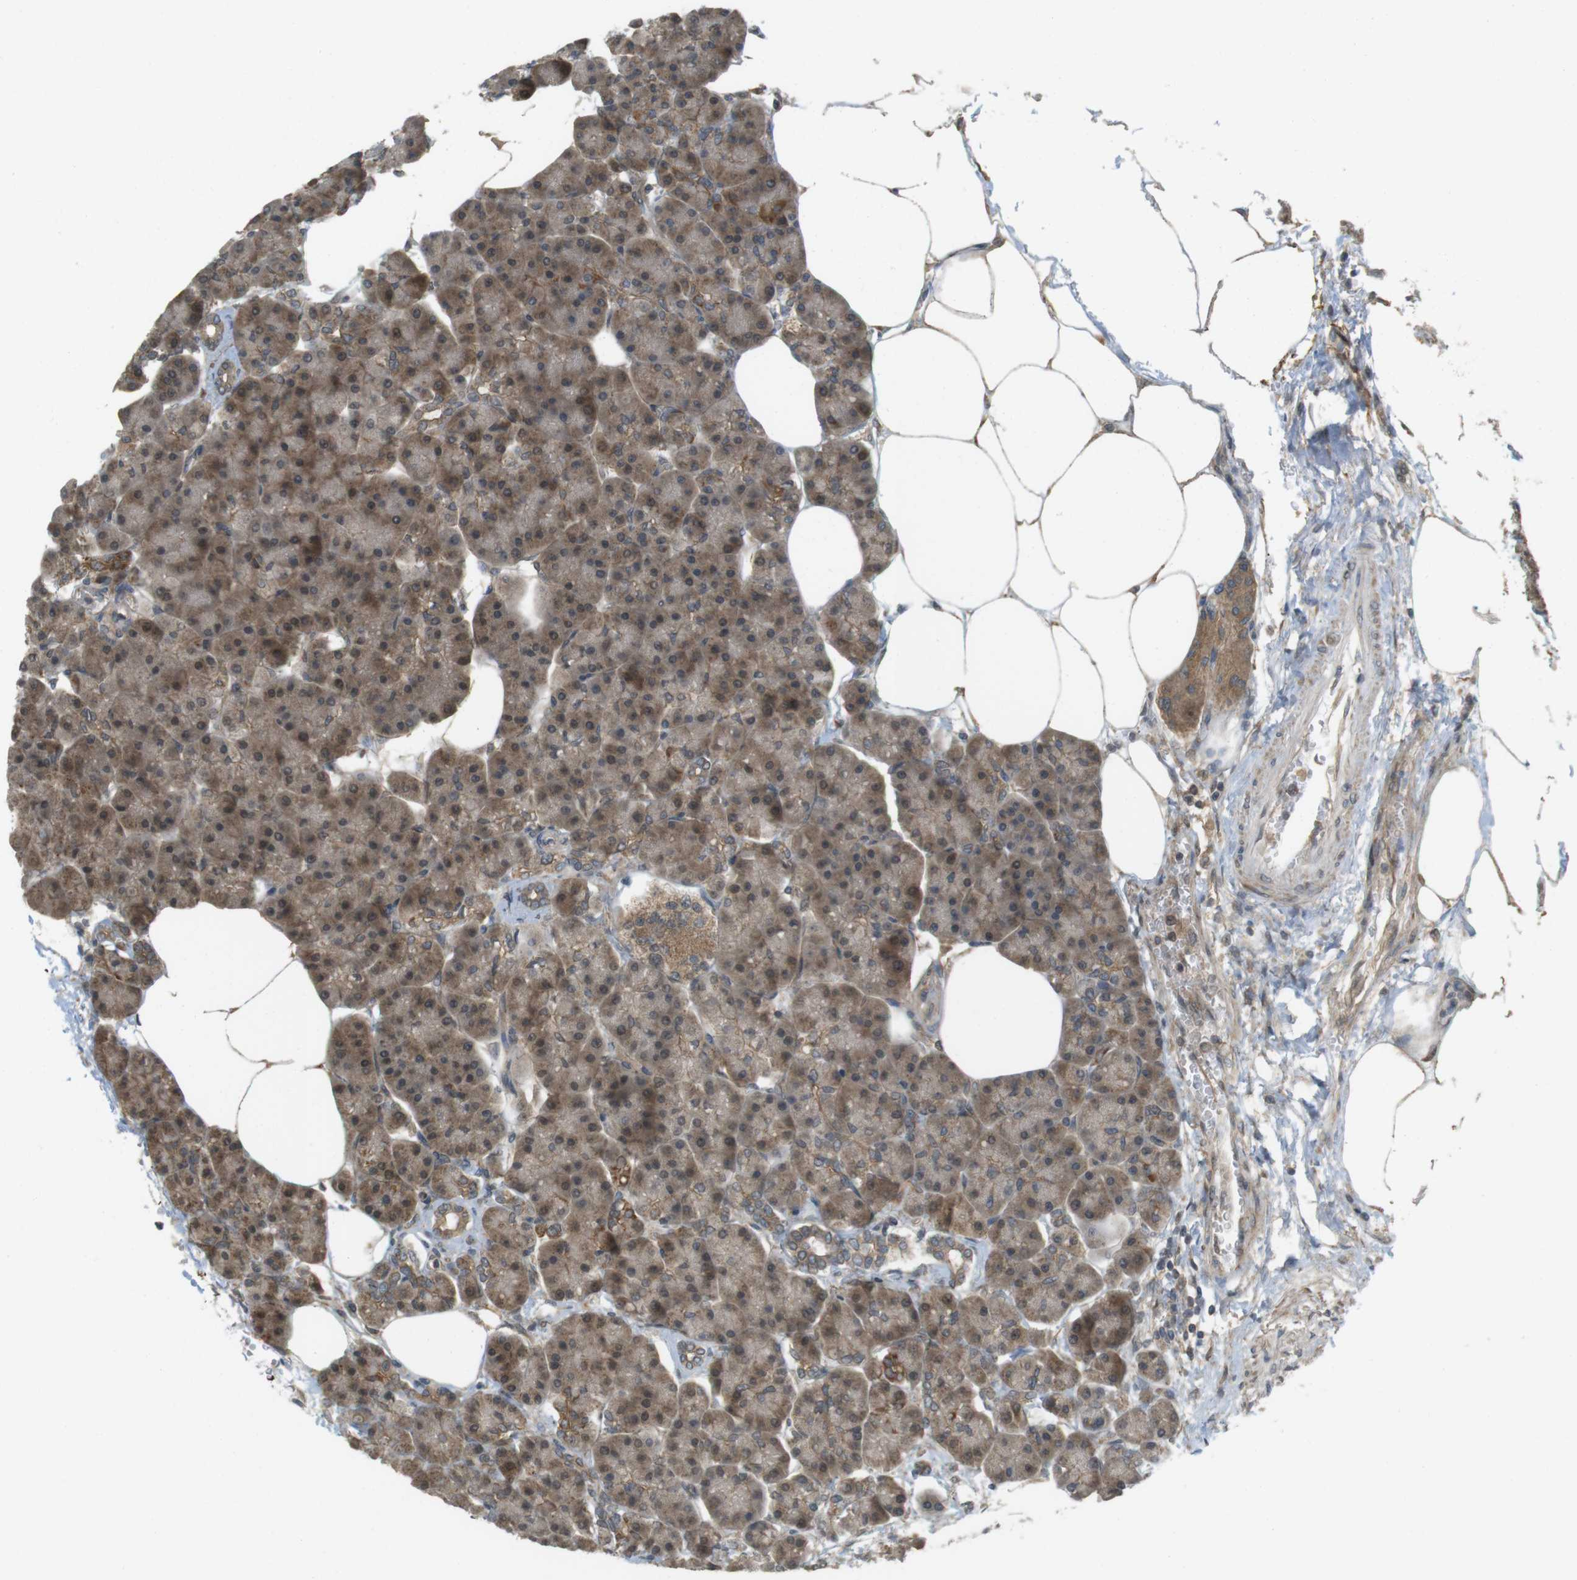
{"staining": {"intensity": "moderate", "quantity": ">75%", "location": "cytoplasmic/membranous"}, "tissue": "pancreas", "cell_type": "Exocrine glandular cells", "image_type": "normal", "snomed": [{"axis": "morphology", "description": "Normal tissue, NOS"}, {"axis": "topography", "description": "Pancreas"}], "caption": "Exocrine glandular cells show medium levels of moderate cytoplasmic/membranous expression in approximately >75% of cells in benign pancreas. Using DAB (brown) and hematoxylin (blue) stains, captured at high magnification using brightfield microscopy.", "gene": "RNF130", "patient": {"sex": "female", "age": 70}}